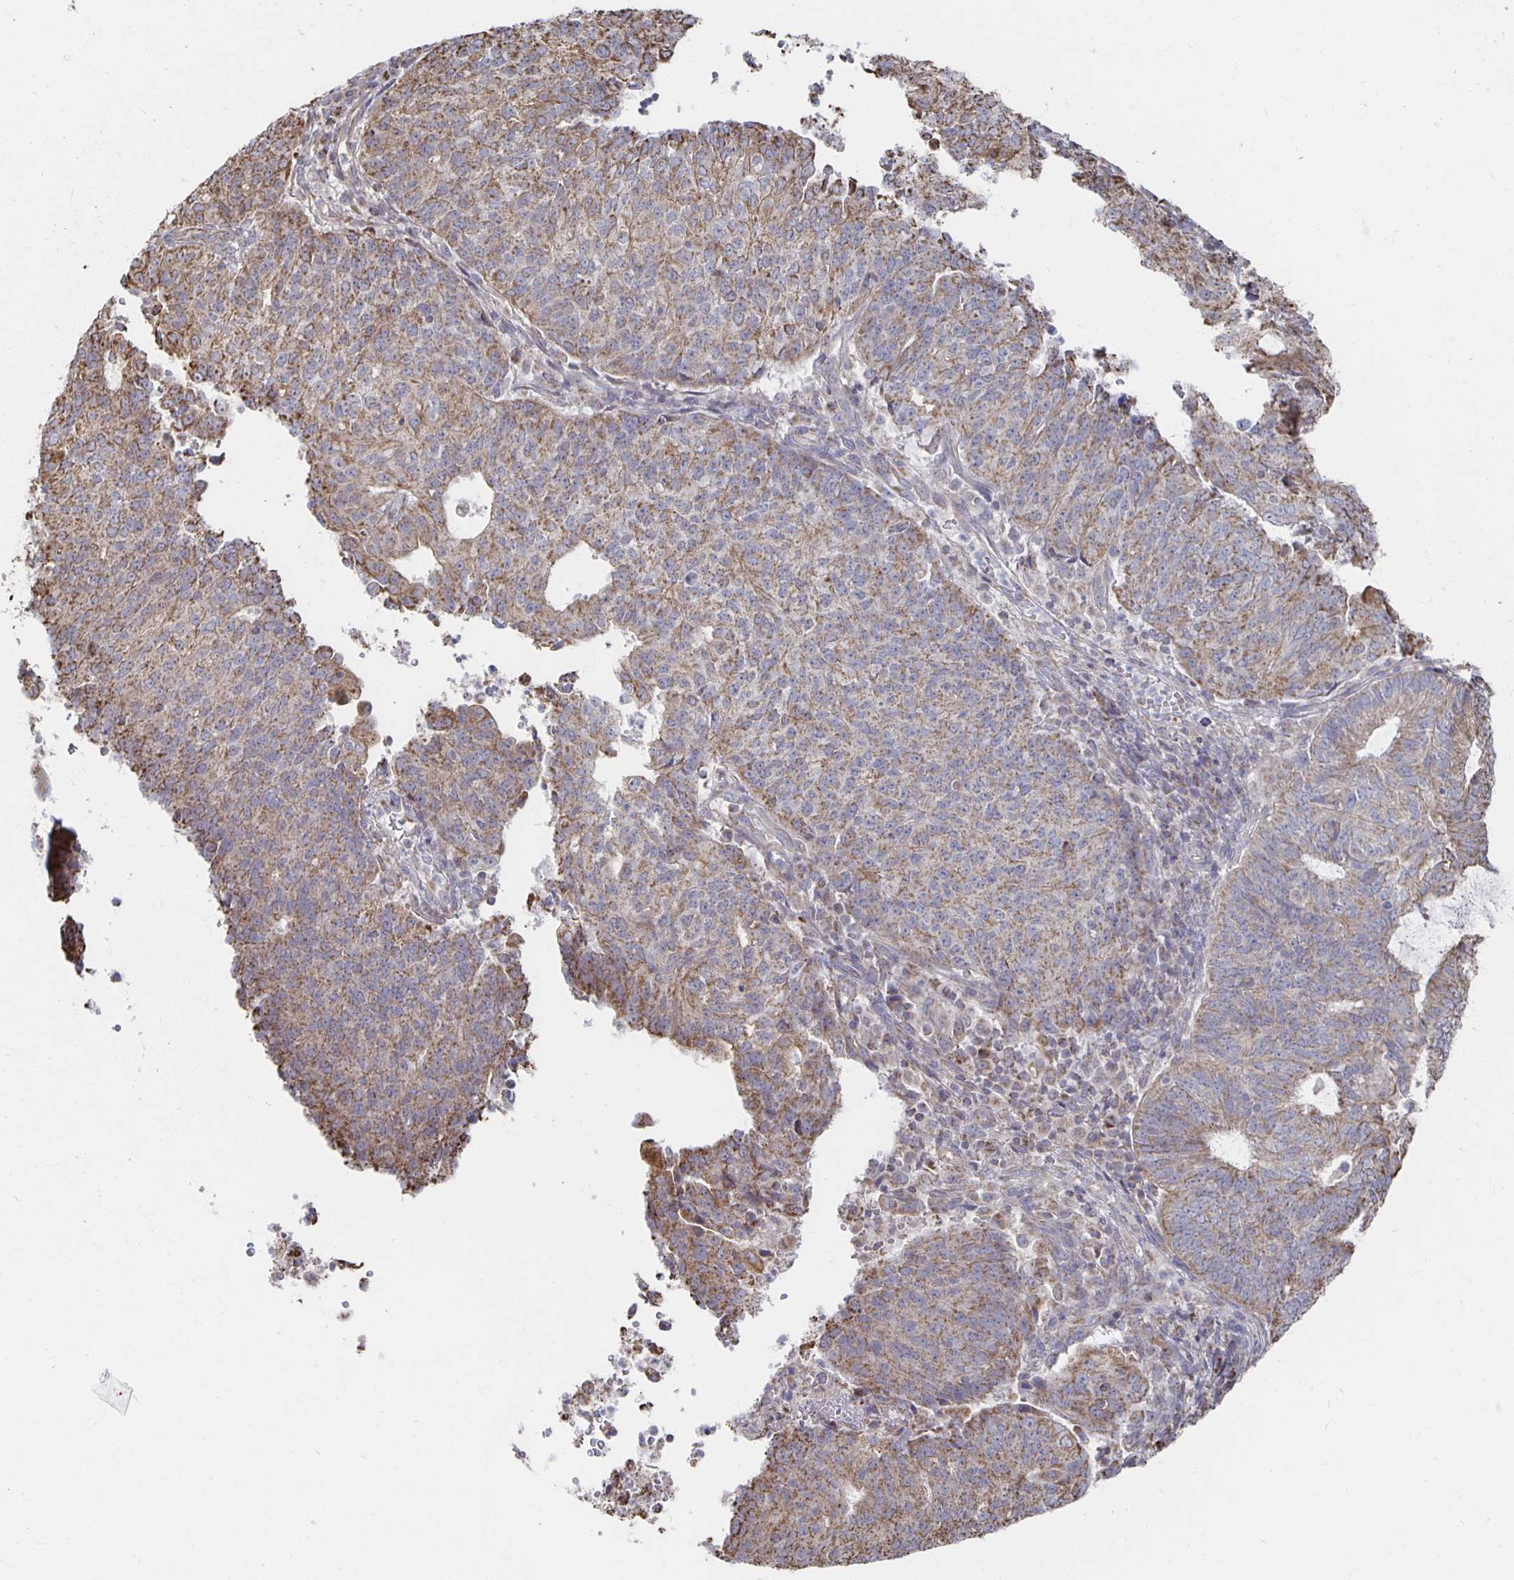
{"staining": {"intensity": "weak", "quantity": "25%-75%", "location": "cytoplasmic/membranous"}, "tissue": "endometrial cancer", "cell_type": "Tumor cells", "image_type": "cancer", "snomed": [{"axis": "morphology", "description": "Adenocarcinoma, NOS"}, {"axis": "topography", "description": "Endometrium"}], "caption": "Immunohistochemical staining of human endometrial cancer exhibits low levels of weak cytoplasmic/membranous protein positivity in about 25%-75% of tumor cells.", "gene": "NKX2-8", "patient": {"sex": "female", "age": 82}}